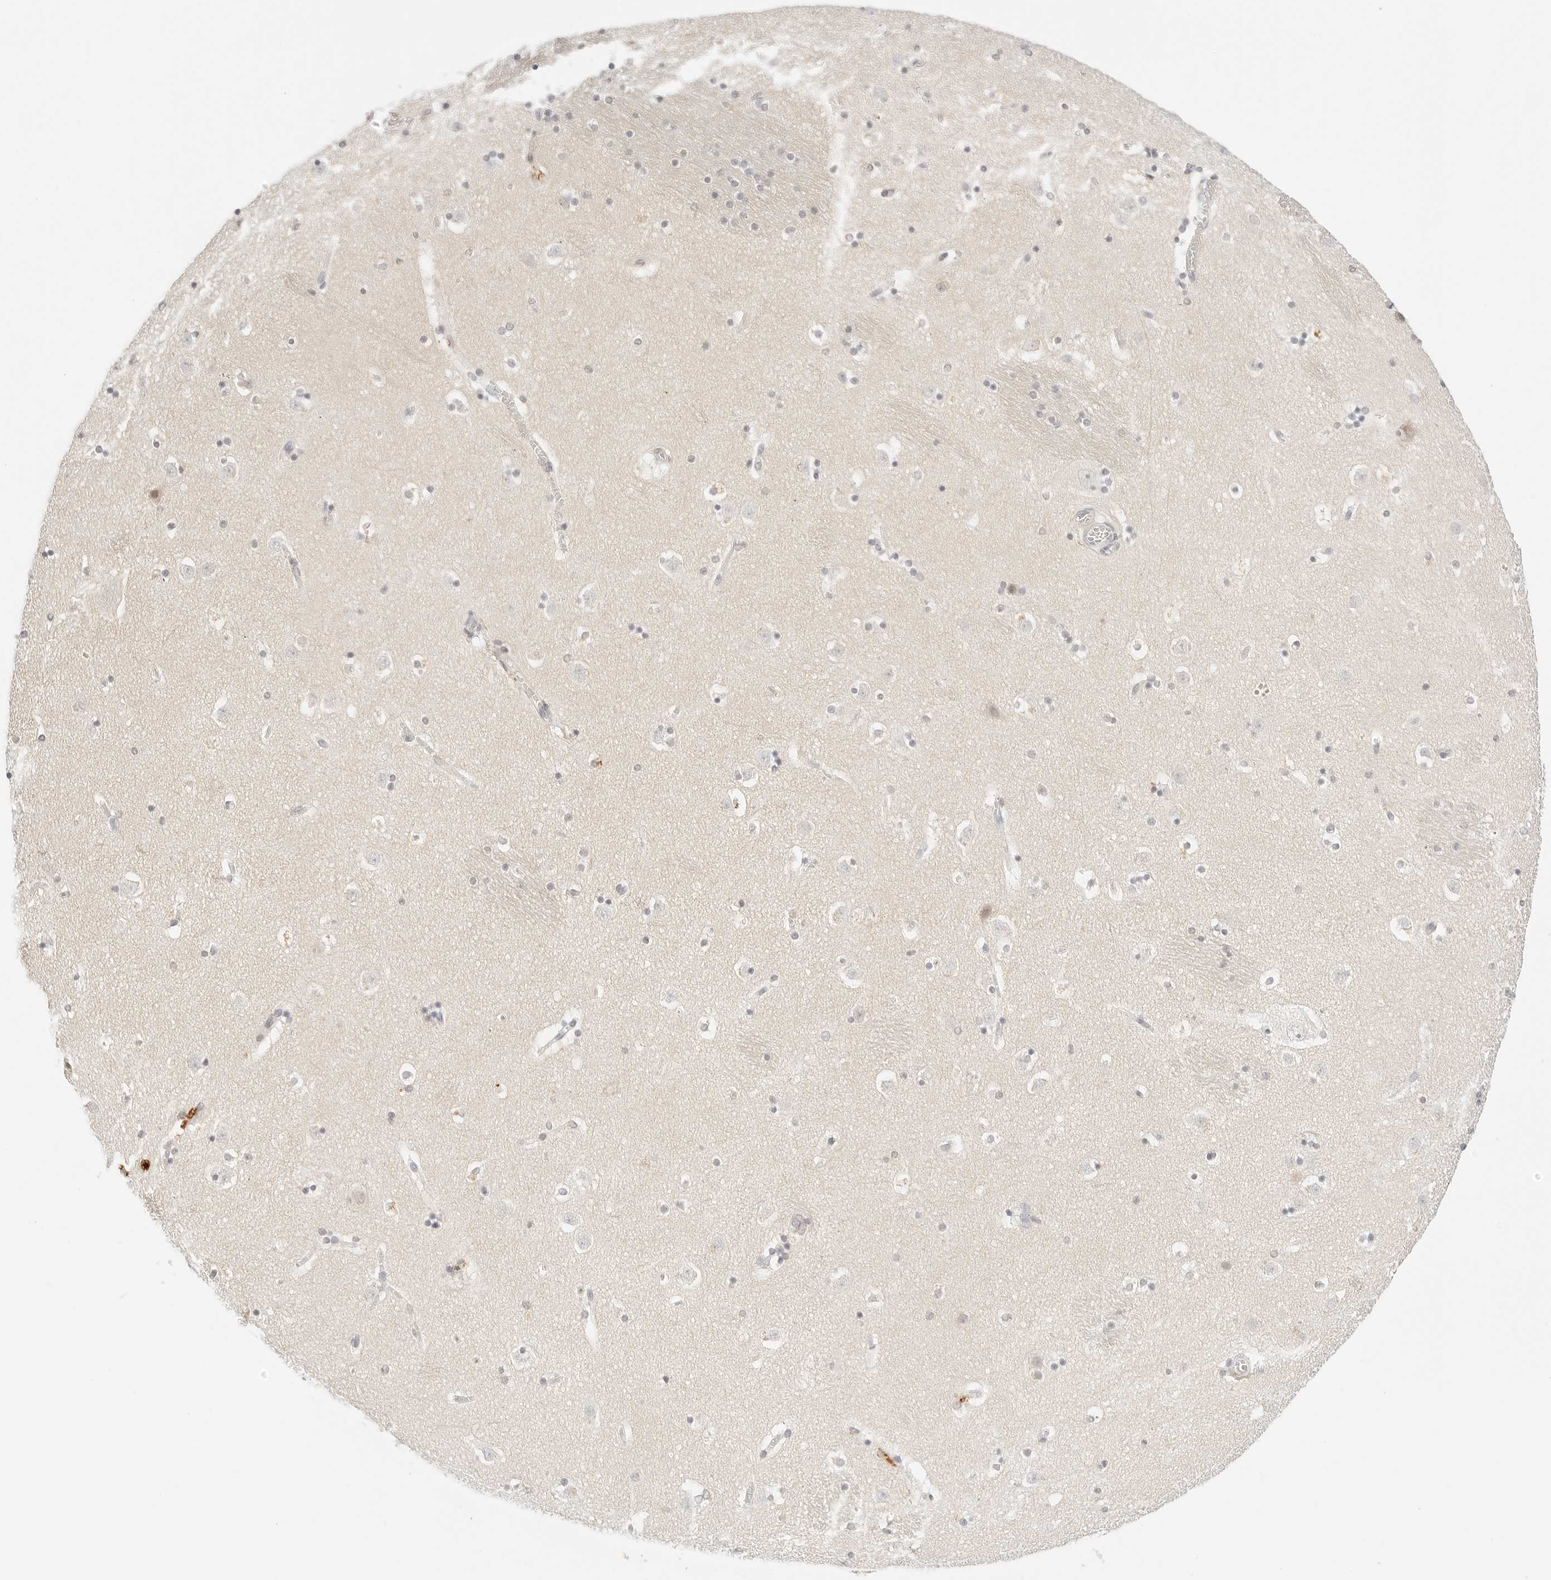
{"staining": {"intensity": "strong", "quantity": "<25%", "location": "cytoplasmic/membranous"}, "tissue": "caudate", "cell_type": "Glial cells", "image_type": "normal", "snomed": [{"axis": "morphology", "description": "Normal tissue, NOS"}, {"axis": "topography", "description": "Lateral ventricle wall"}], "caption": "Caudate stained with DAB (3,3'-diaminobenzidine) immunohistochemistry exhibits medium levels of strong cytoplasmic/membranous positivity in approximately <25% of glial cells.", "gene": "XKR4", "patient": {"sex": "male", "age": 45}}